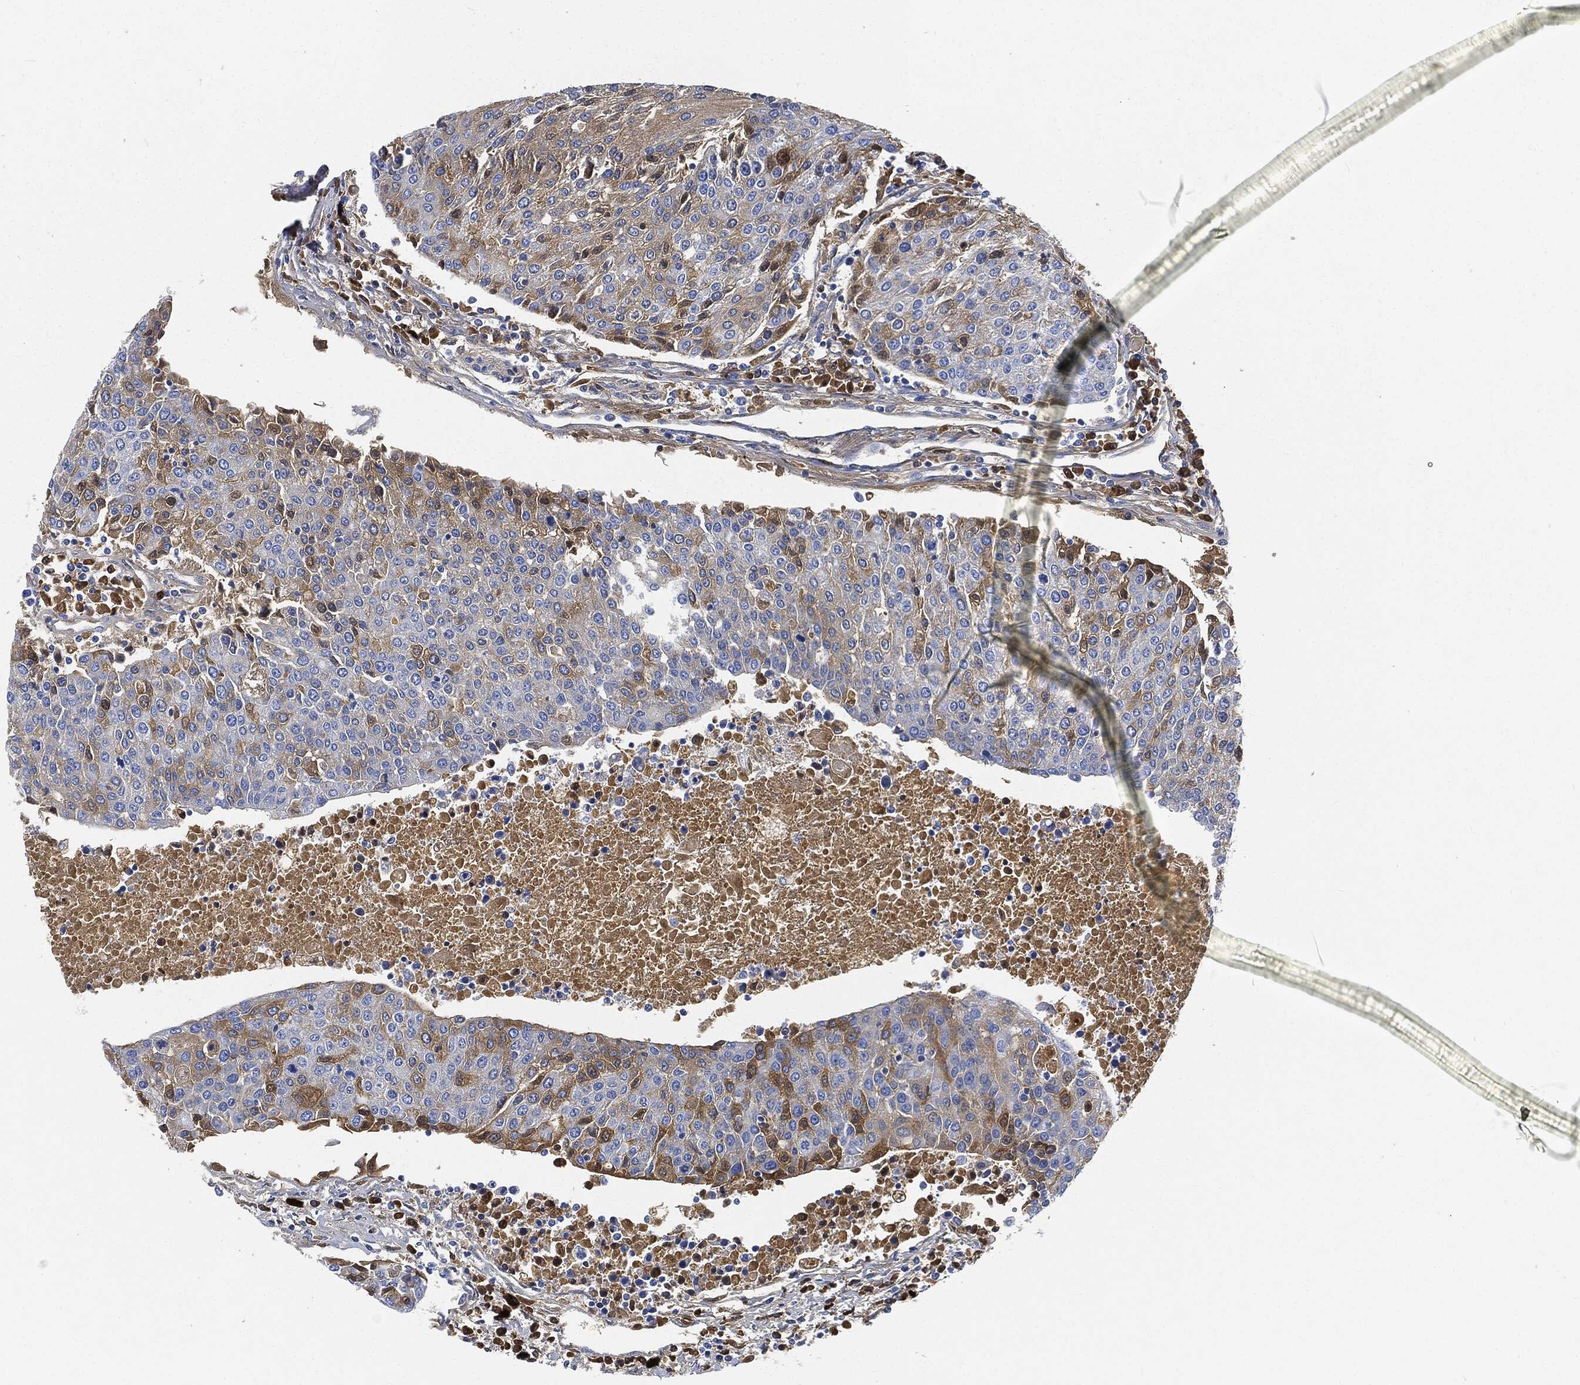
{"staining": {"intensity": "moderate", "quantity": "<25%", "location": "cytoplasmic/membranous"}, "tissue": "urothelial cancer", "cell_type": "Tumor cells", "image_type": "cancer", "snomed": [{"axis": "morphology", "description": "Urothelial carcinoma, High grade"}, {"axis": "topography", "description": "Urinary bladder"}], "caption": "High-magnification brightfield microscopy of urothelial cancer stained with DAB (brown) and counterstained with hematoxylin (blue). tumor cells exhibit moderate cytoplasmic/membranous staining is identified in approximately<25% of cells. Nuclei are stained in blue.", "gene": "IGLV6-57", "patient": {"sex": "female", "age": 85}}